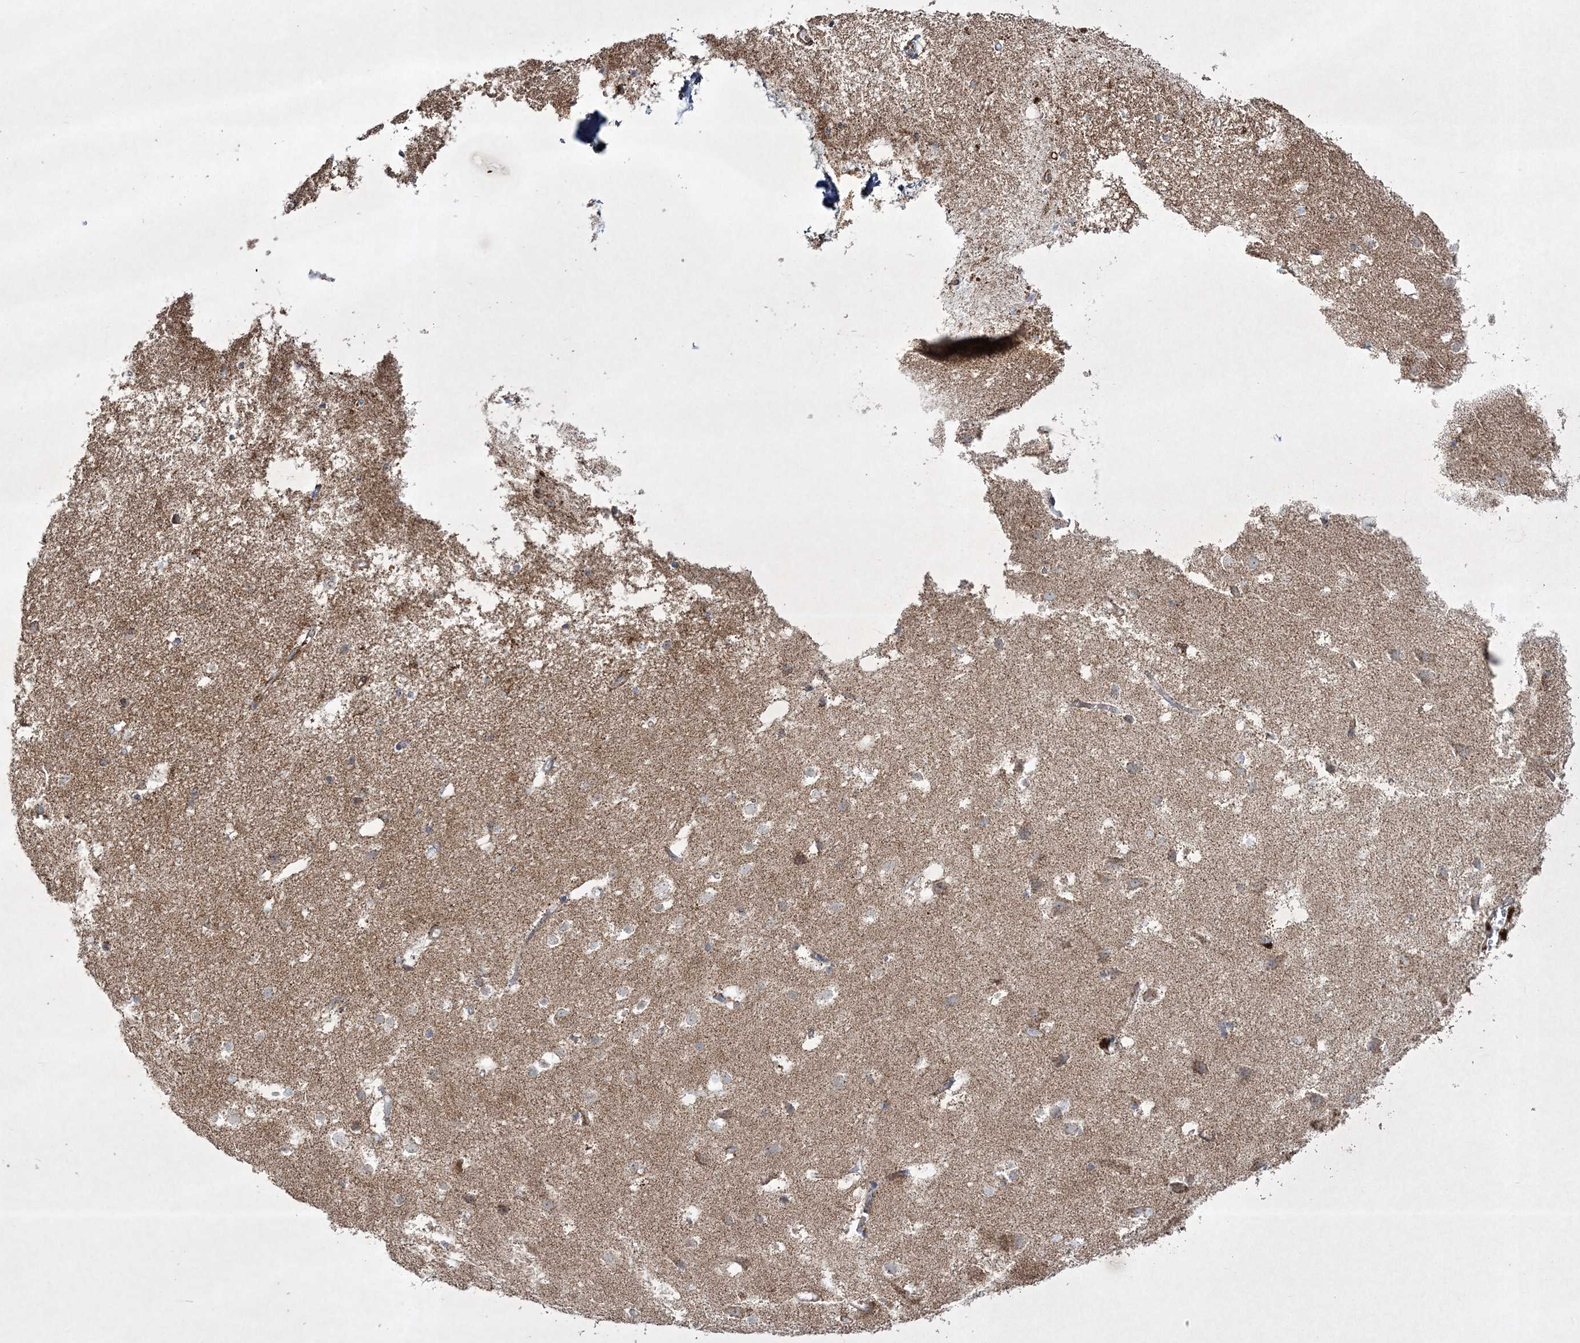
{"staining": {"intensity": "negative", "quantity": "none", "location": "none"}, "tissue": "cerebral cortex", "cell_type": "Endothelial cells", "image_type": "normal", "snomed": [{"axis": "morphology", "description": "Normal tissue, NOS"}, {"axis": "topography", "description": "Cerebral cortex"}], "caption": "Cerebral cortex was stained to show a protein in brown. There is no significant expression in endothelial cells. The staining is performed using DAB (3,3'-diaminobenzidine) brown chromogen with nuclei counter-stained in using hematoxylin.", "gene": "RICTOR", "patient": {"sex": "male", "age": 54}}